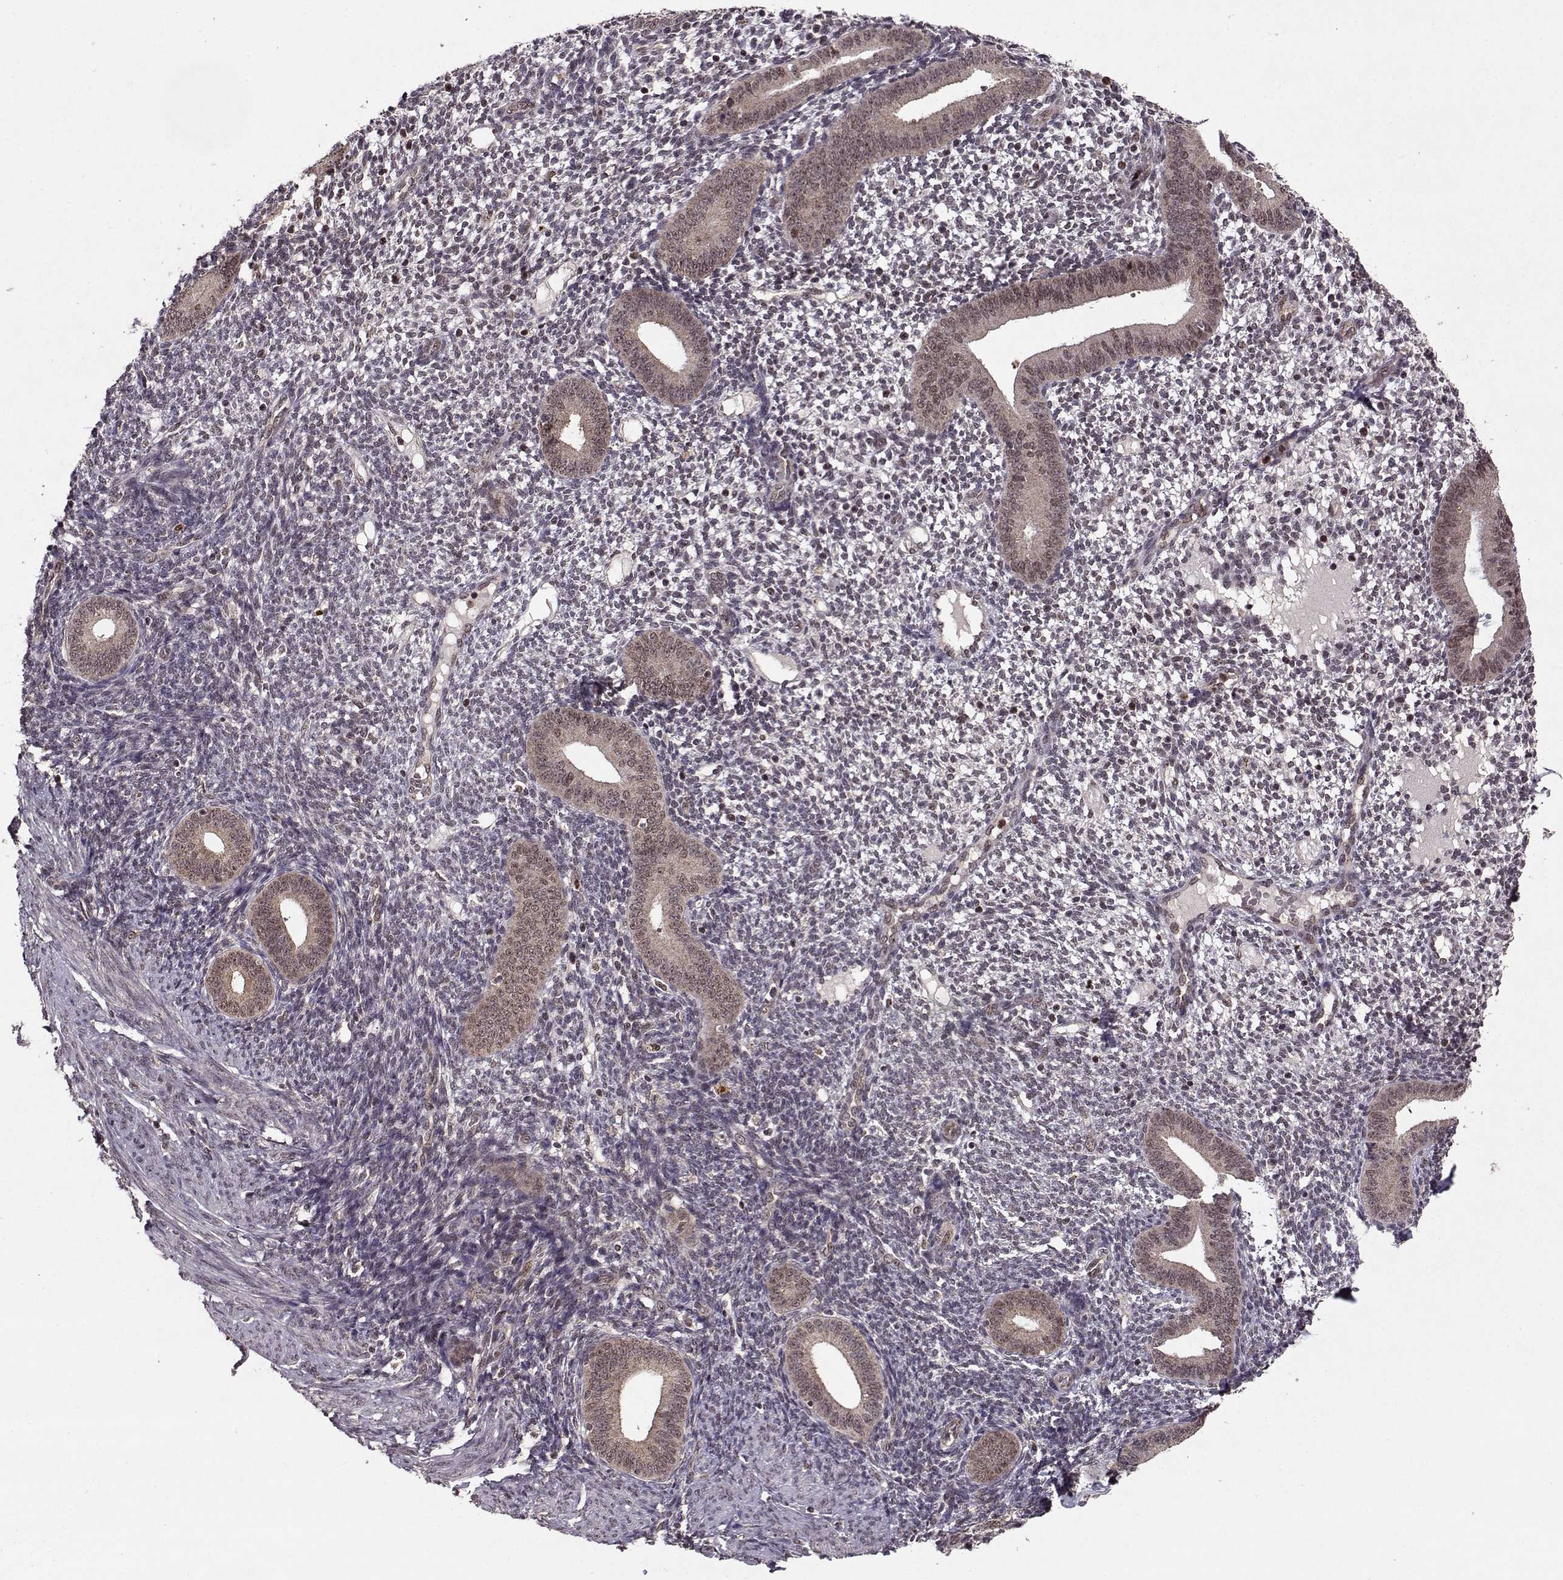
{"staining": {"intensity": "weak", "quantity": "25%-75%", "location": "cytoplasmic/membranous"}, "tissue": "endometrium", "cell_type": "Cells in endometrial stroma", "image_type": "normal", "snomed": [{"axis": "morphology", "description": "Normal tissue, NOS"}, {"axis": "topography", "description": "Endometrium"}], "caption": "A micrograph of endometrium stained for a protein exhibits weak cytoplasmic/membranous brown staining in cells in endometrial stroma.", "gene": "PSMA7", "patient": {"sex": "female", "age": 40}}